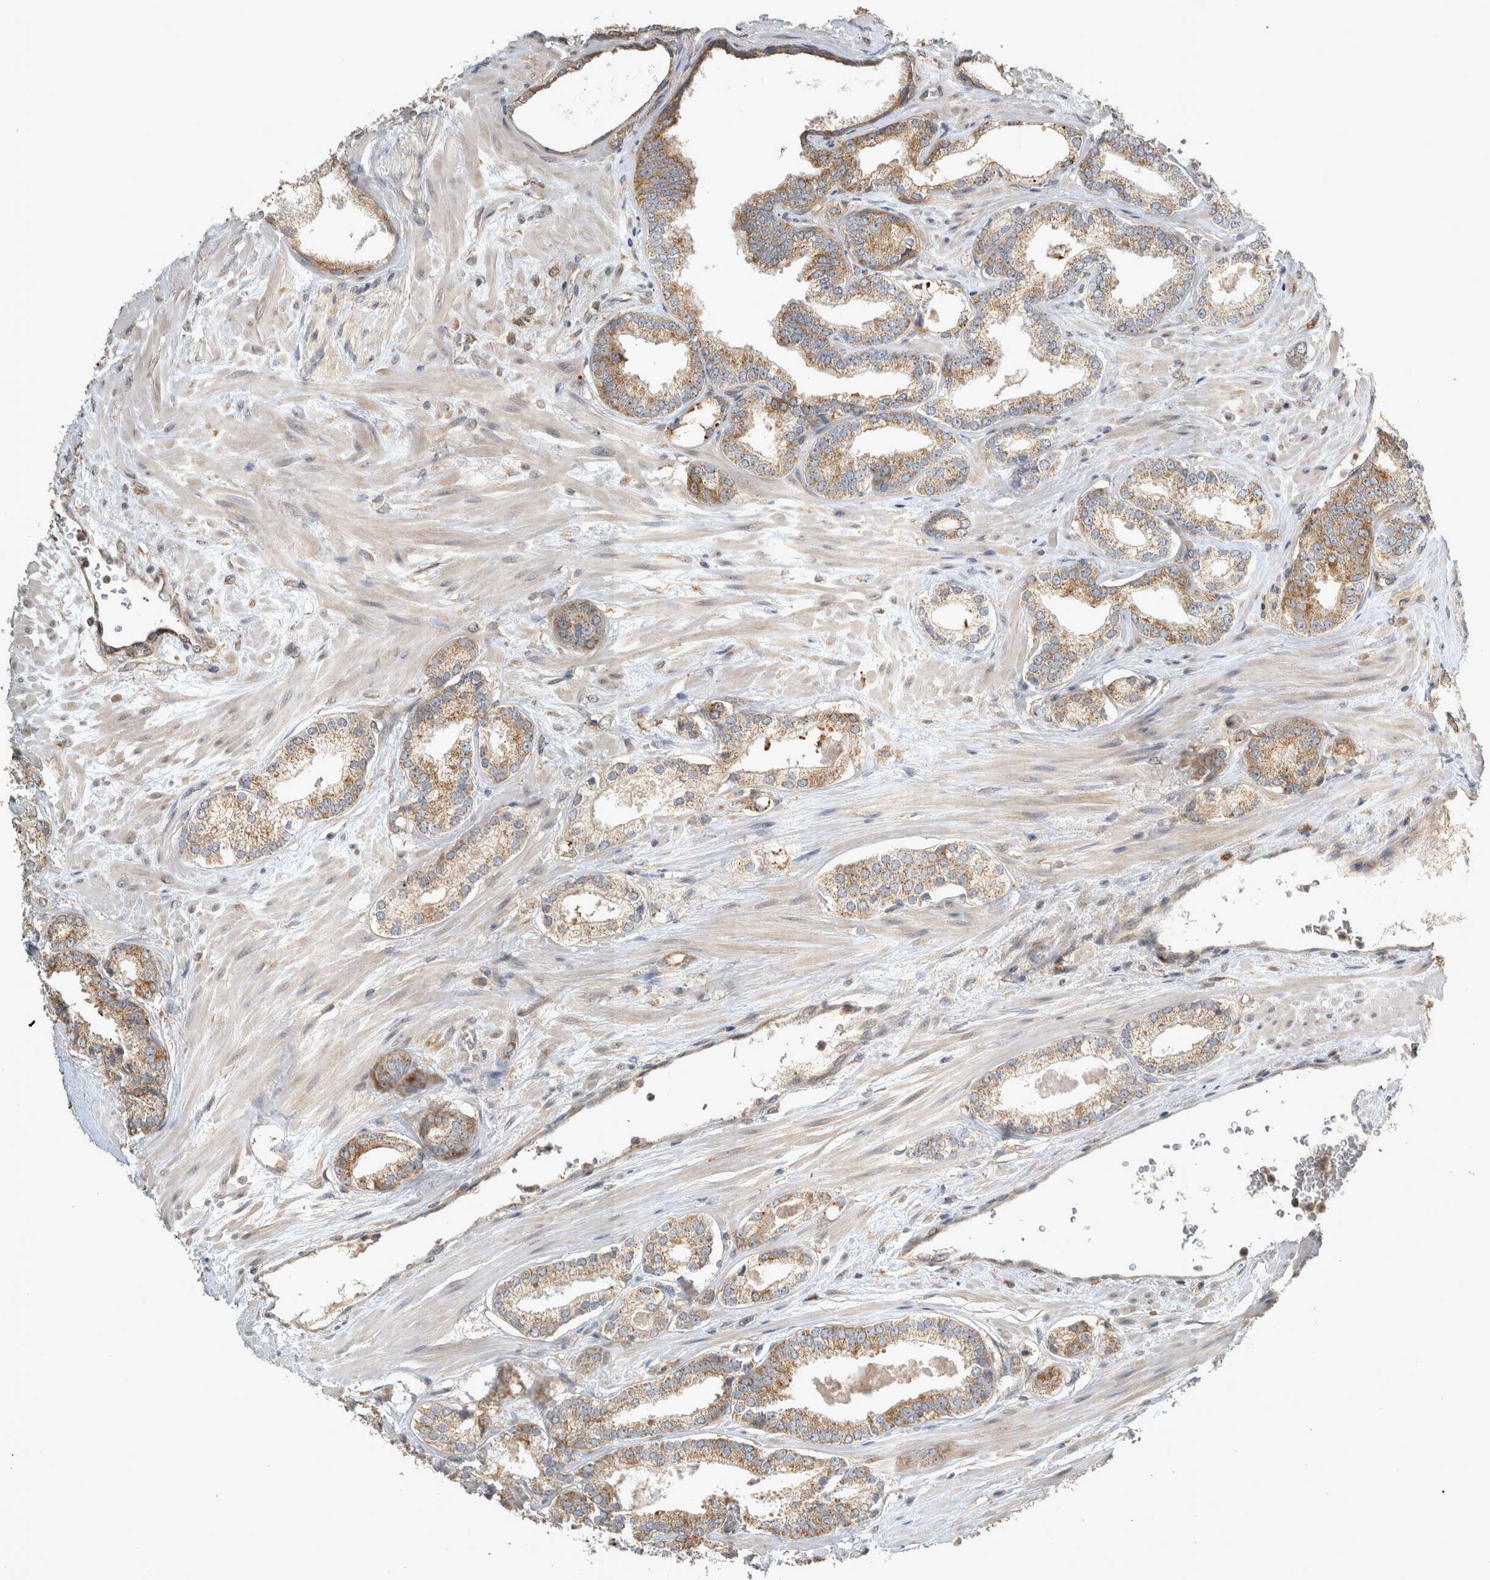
{"staining": {"intensity": "moderate", "quantity": ">75%", "location": "cytoplasmic/membranous"}, "tissue": "prostate cancer", "cell_type": "Tumor cells", "image_type": "cancer", "snomed": [{"axis": "morphology", "description": "Adenocarcinoma, Low grade"}, {"axis": "topography", "description": "Prostate"}], "caption": "Prostate cancer (low-grade adenocarcinoma) stained for a protein (brown) shows moderate cytoplasmic/membranous positive staining in about >75% of tumor cells.", "gene": "TRMT61B", "patient": {"sex": "male", "age": 70}}